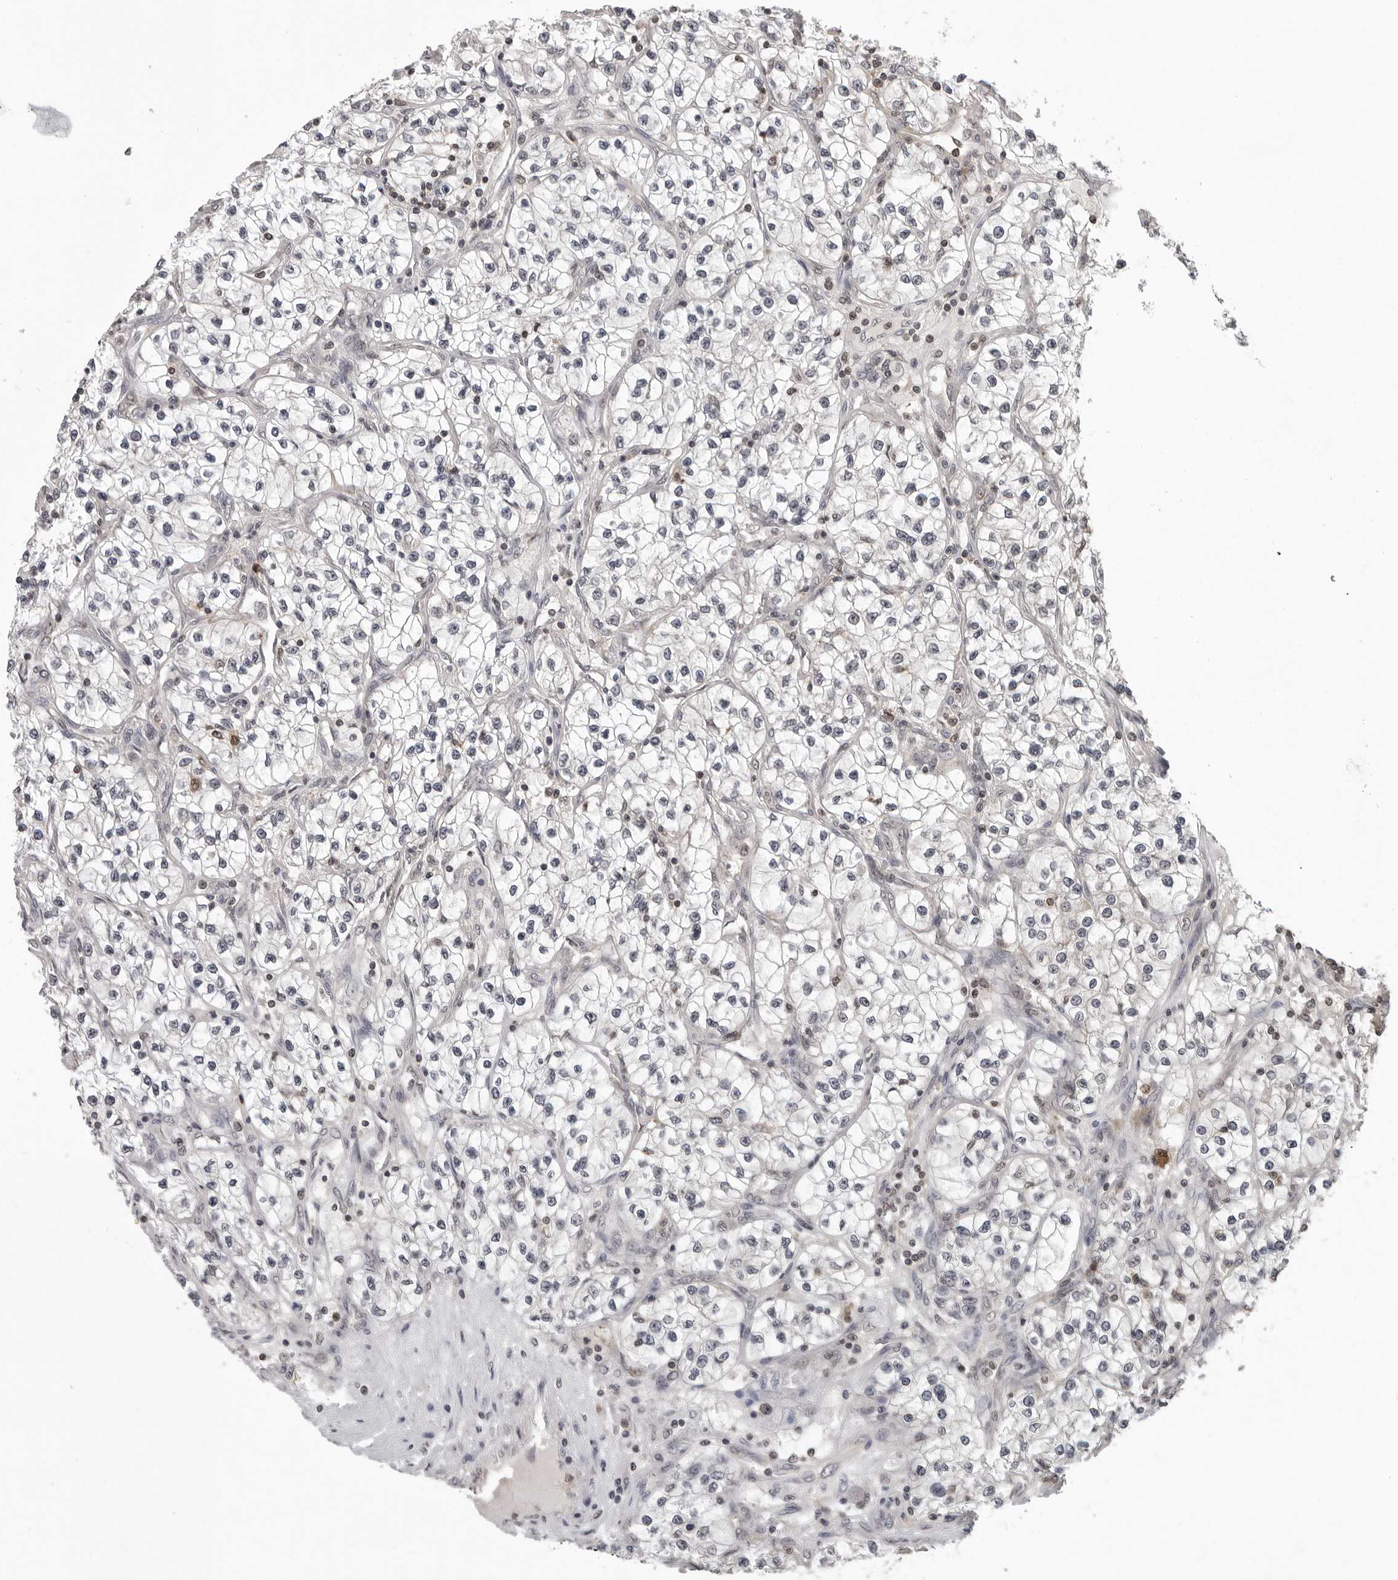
{"staining": {"intensity": "negative", "quantity": "none", "location": "none"}, "tissue": "renal cancer", "cell_type": "Tumor cells", "image_type": "cancer", "snomed": [{"axis": "morphology", "description": "Adenocarcinoma, NOS"}, {"axis": "topography", "description": "Kidney"}], "caption": "Immunohistochemistry (IHC) image of human renal cancer (adenocarcinoma) stained for a protein (brown), which demonstrates no expression in tumor cells.", "gene": "HSPH1", "patient": {"sex": "female", "age": 57}}